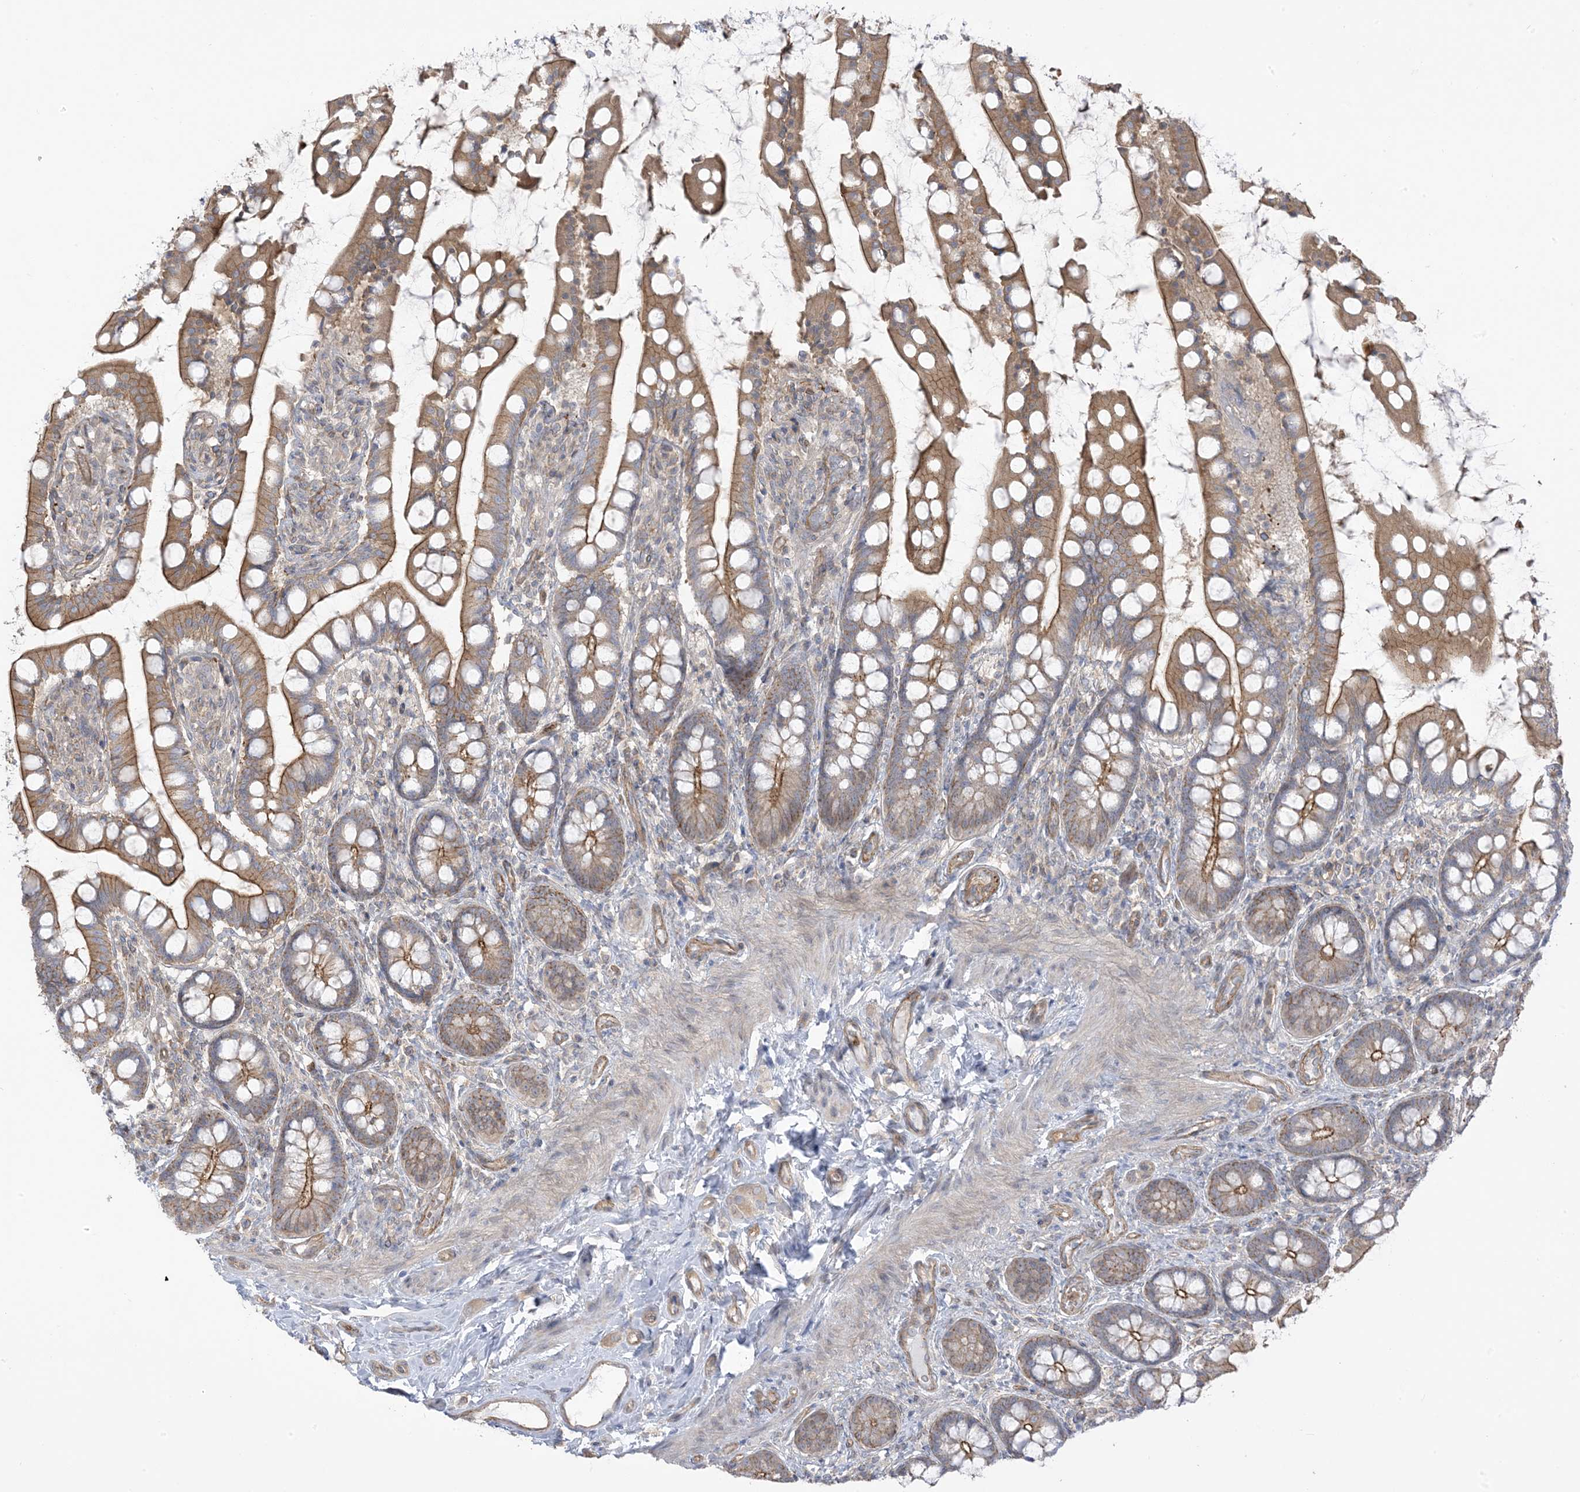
{"staining": {"intensity": "moderate", "quantity": ">75%", "location": "cytoplasmic/membranous"}, "tissue": "small intestine", "cell_type": "Glandular cells", "image_type": "normal", "snomed": [{"axis": "morphology", "description": "Normal tissue, NOS"}, {"axis": "topography", "description": "Small intestine"}], "caption": "This is a micrograph of immunohistochemistry staining of unremarkable small intestine, which shows moderate positivity in the cytoplasmic/membranous of glandular cells.", "gene": "ICMT", "patient": {"sex": "male", "age": 52}}